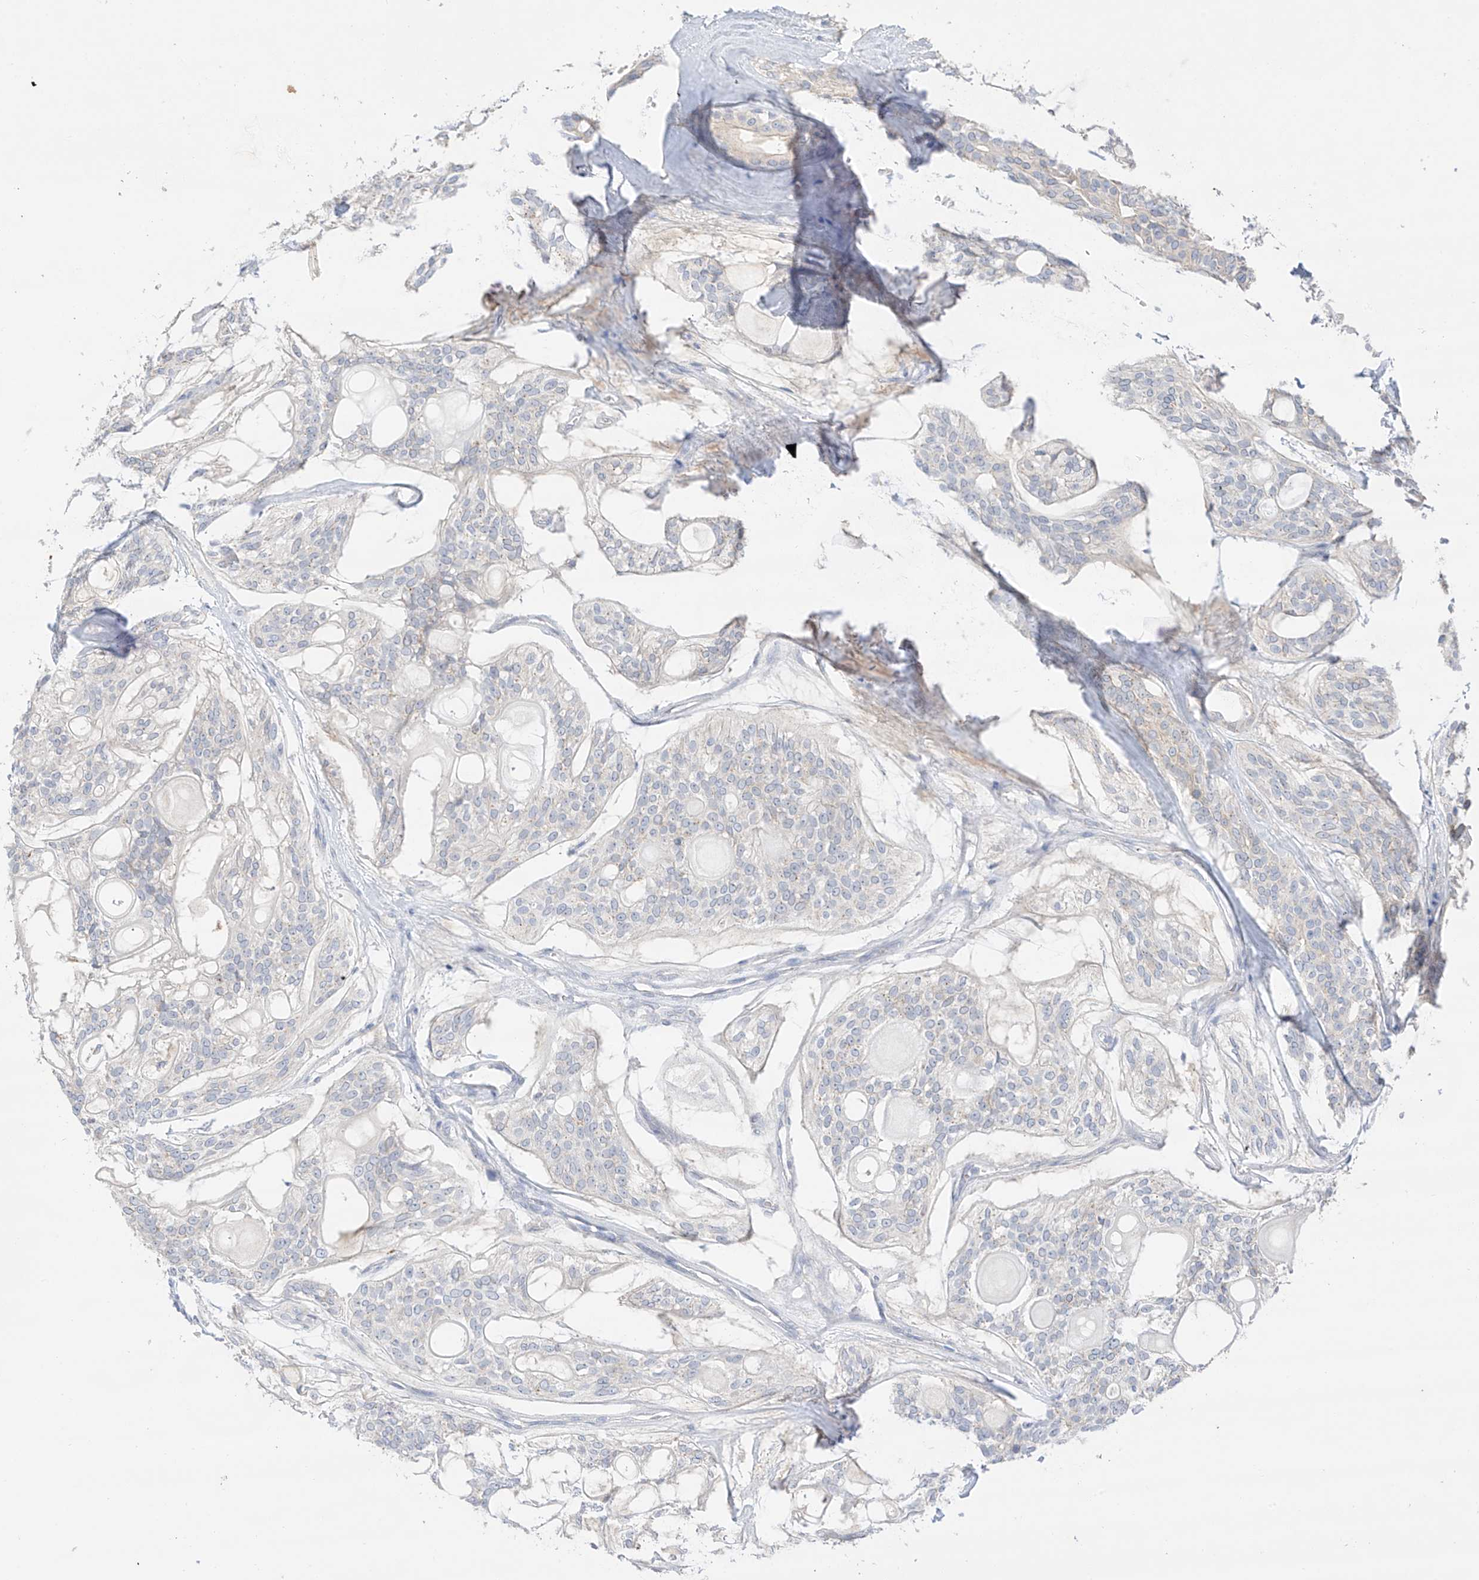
{"staining": {"intensity": "negative", "quantity": "none", "location": "none"}, "tissue": "head and neck cancer", "cell_type": "Tumor cells", "image_type": "cancer", "snomed": [{"axis": "morphology", "description": "Adenocarcinoma, NOS"}, {"axis": "topography", "description": "Head-Neck"}], "caption": "IHC micrograph of neoplastic tissue: human head and neck cancer stained with DAB (3,3'-diaminobenzidine) demonstrates no significant protein expression in tumor cells. The staining is performed using DAB (3,3'-diaminobenzidine) brown chromogen with nuclei counter-stained in using hematoxylin.", "gene": "CAPN13", "patient": {"sex": "male", "age": 66}}